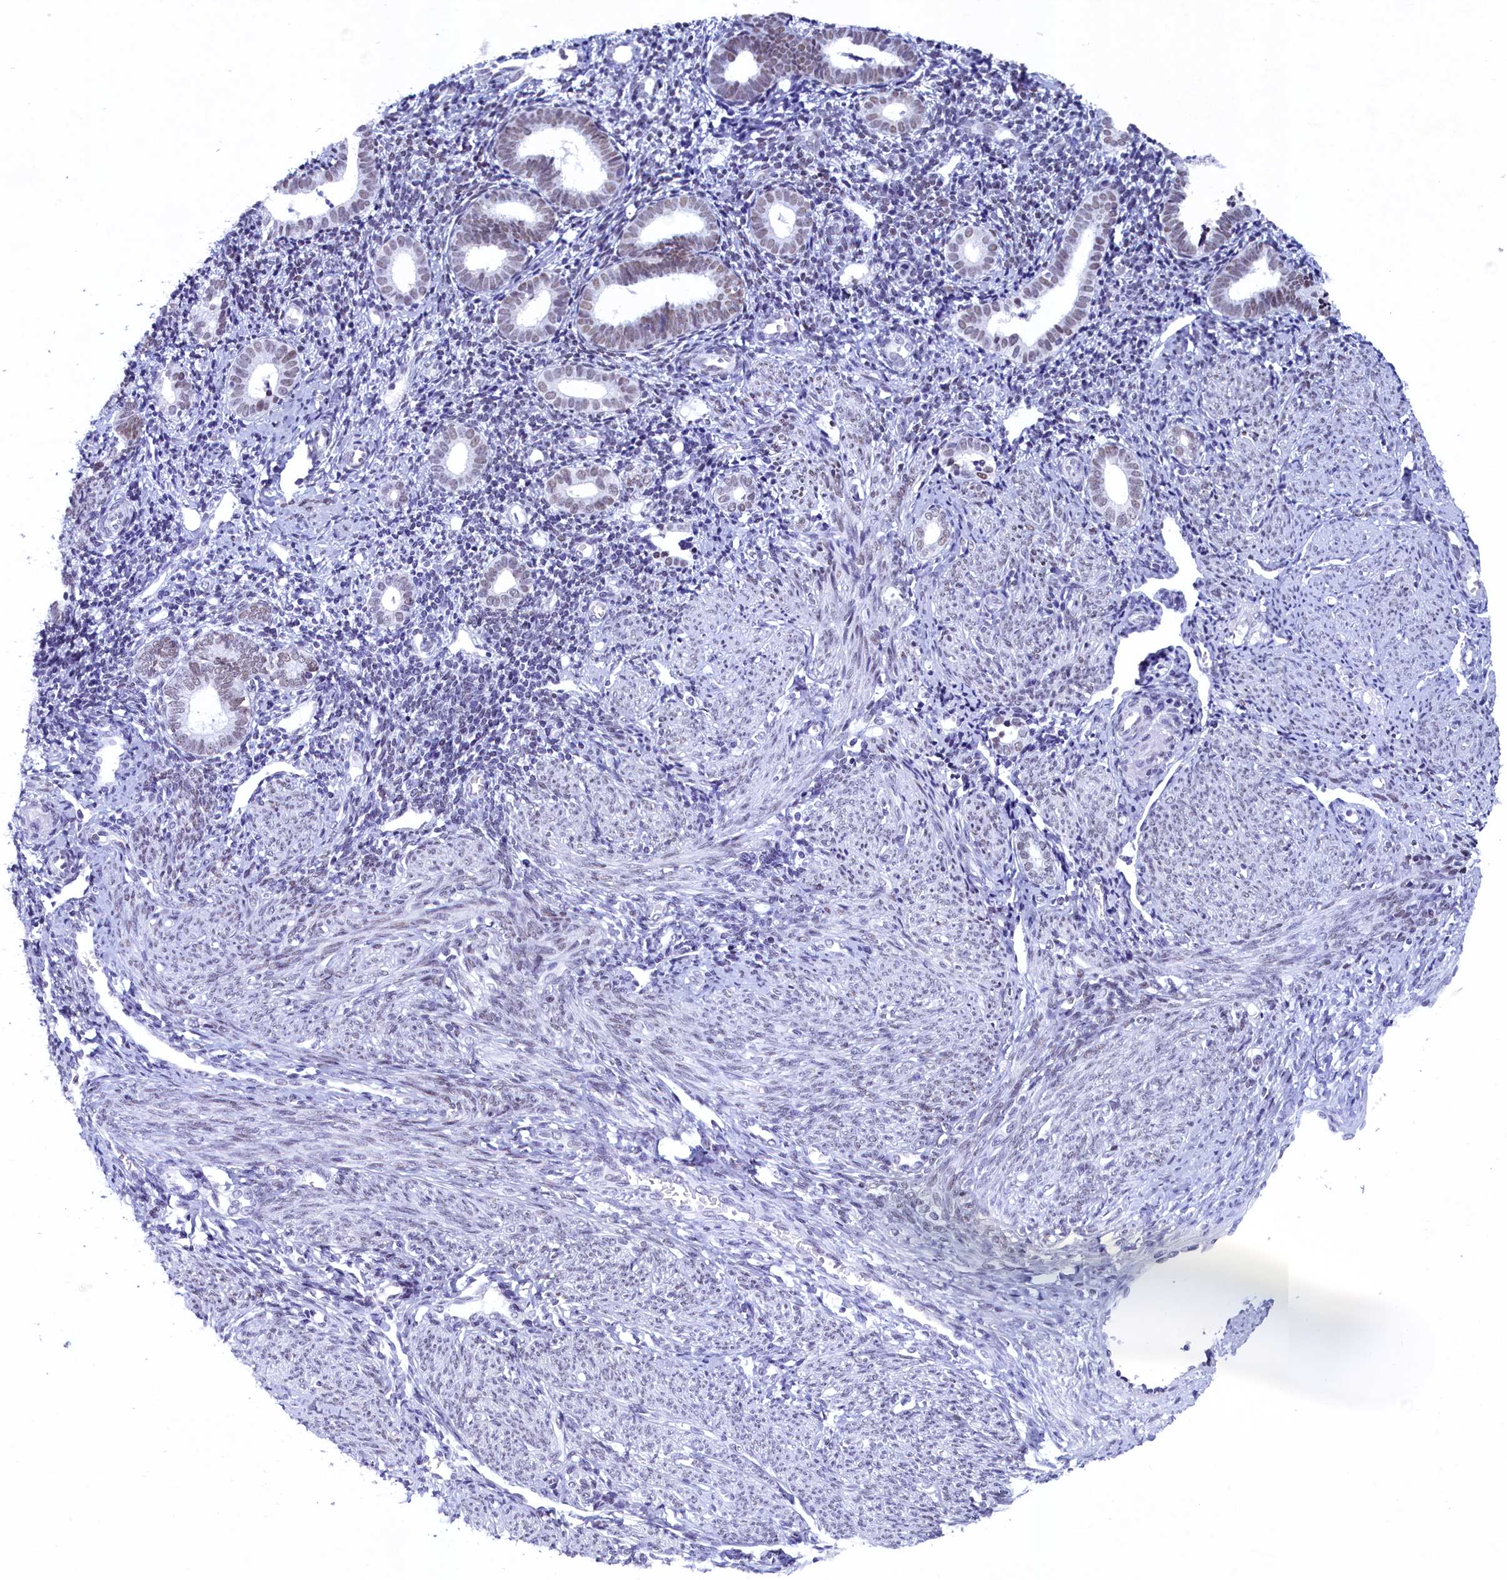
{"staining": {"intensity": "weak", "quantity": ">75%", "location": "nuclear"}, "tissue": "endometrium", "cell_type": "Cells in endometrial stroma", "image_type": "normal", "snomed": [{"axis": "morphology", "description": "Normal tissue, NOS"}, {"axis": "topography", "description": "Endometrium"}], "caption": "Immunohistochemical staining of normal human endometrium reveals weak nuclear protein expression in about >75% of cells in endometrial stroma. The staining was performed using DAB (3,3'-diaminobenzidine), with brown indicating positive protein expression. Nuclei are stained blue with hematoxylin.", "gene": "SUGP2", "patient": {"sex": "female", "age": 56}}